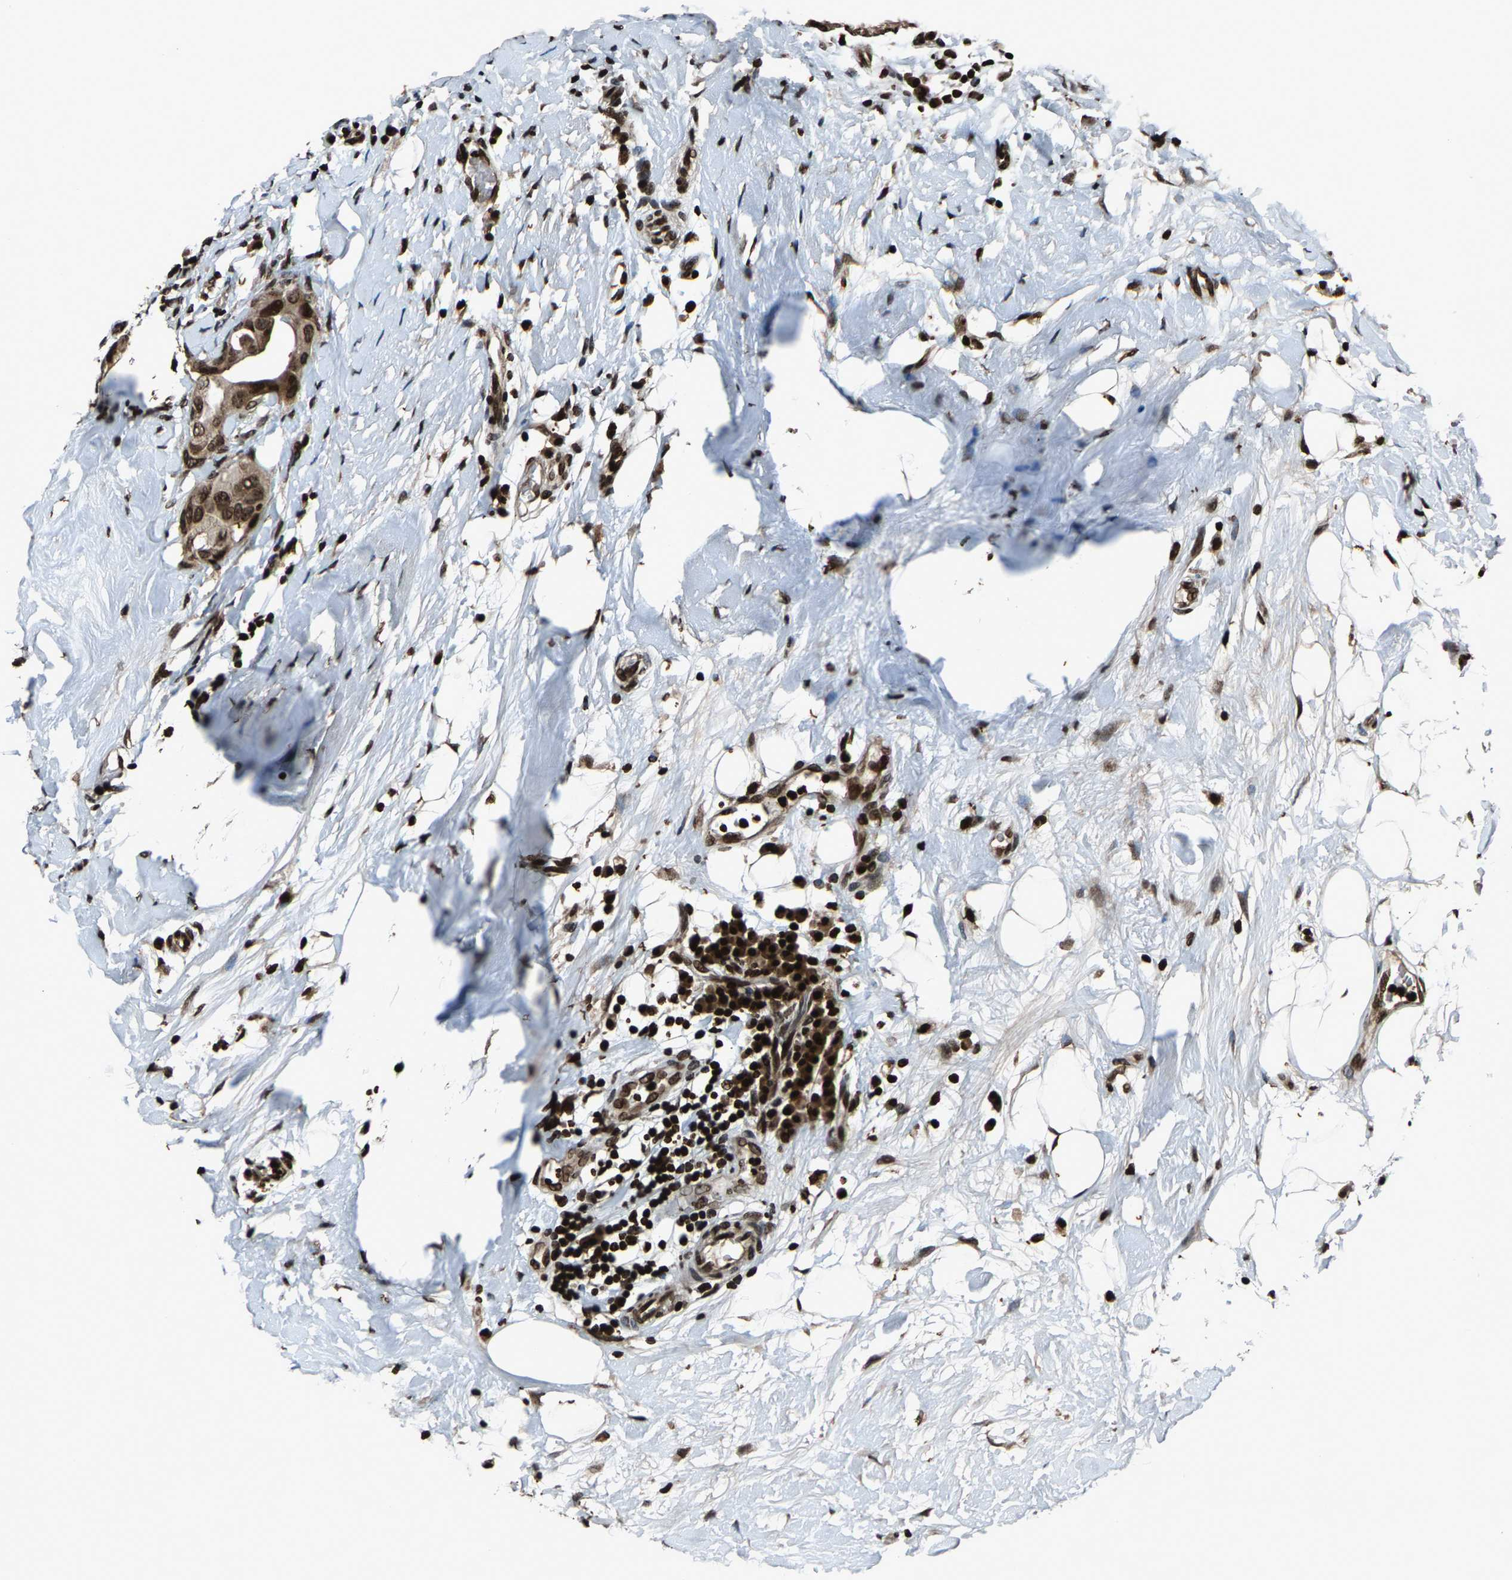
{"staining": {"intensity": "strong", "quantity": ">75%", "location": "cytoplasmic/membranous,nuclear"}, "tissue": "breast cancer", "cell_type": "Tumor cells", "image_type": "cancer", "snomed": [{"axis": "morphology", "description": "Duct carcinoma"}, {"axis": "topography", "description": "Breast"}], "caption": "Immunohistochemical staining of breast cancer (invasive ductal carcinoma) demonstrates high levels of strong cytoplasmic/membranous and nuclear protein positivity in about >75% of tumor cells.", "gene": "H4C1", "patient": {"sex": "female", "age": 40}}